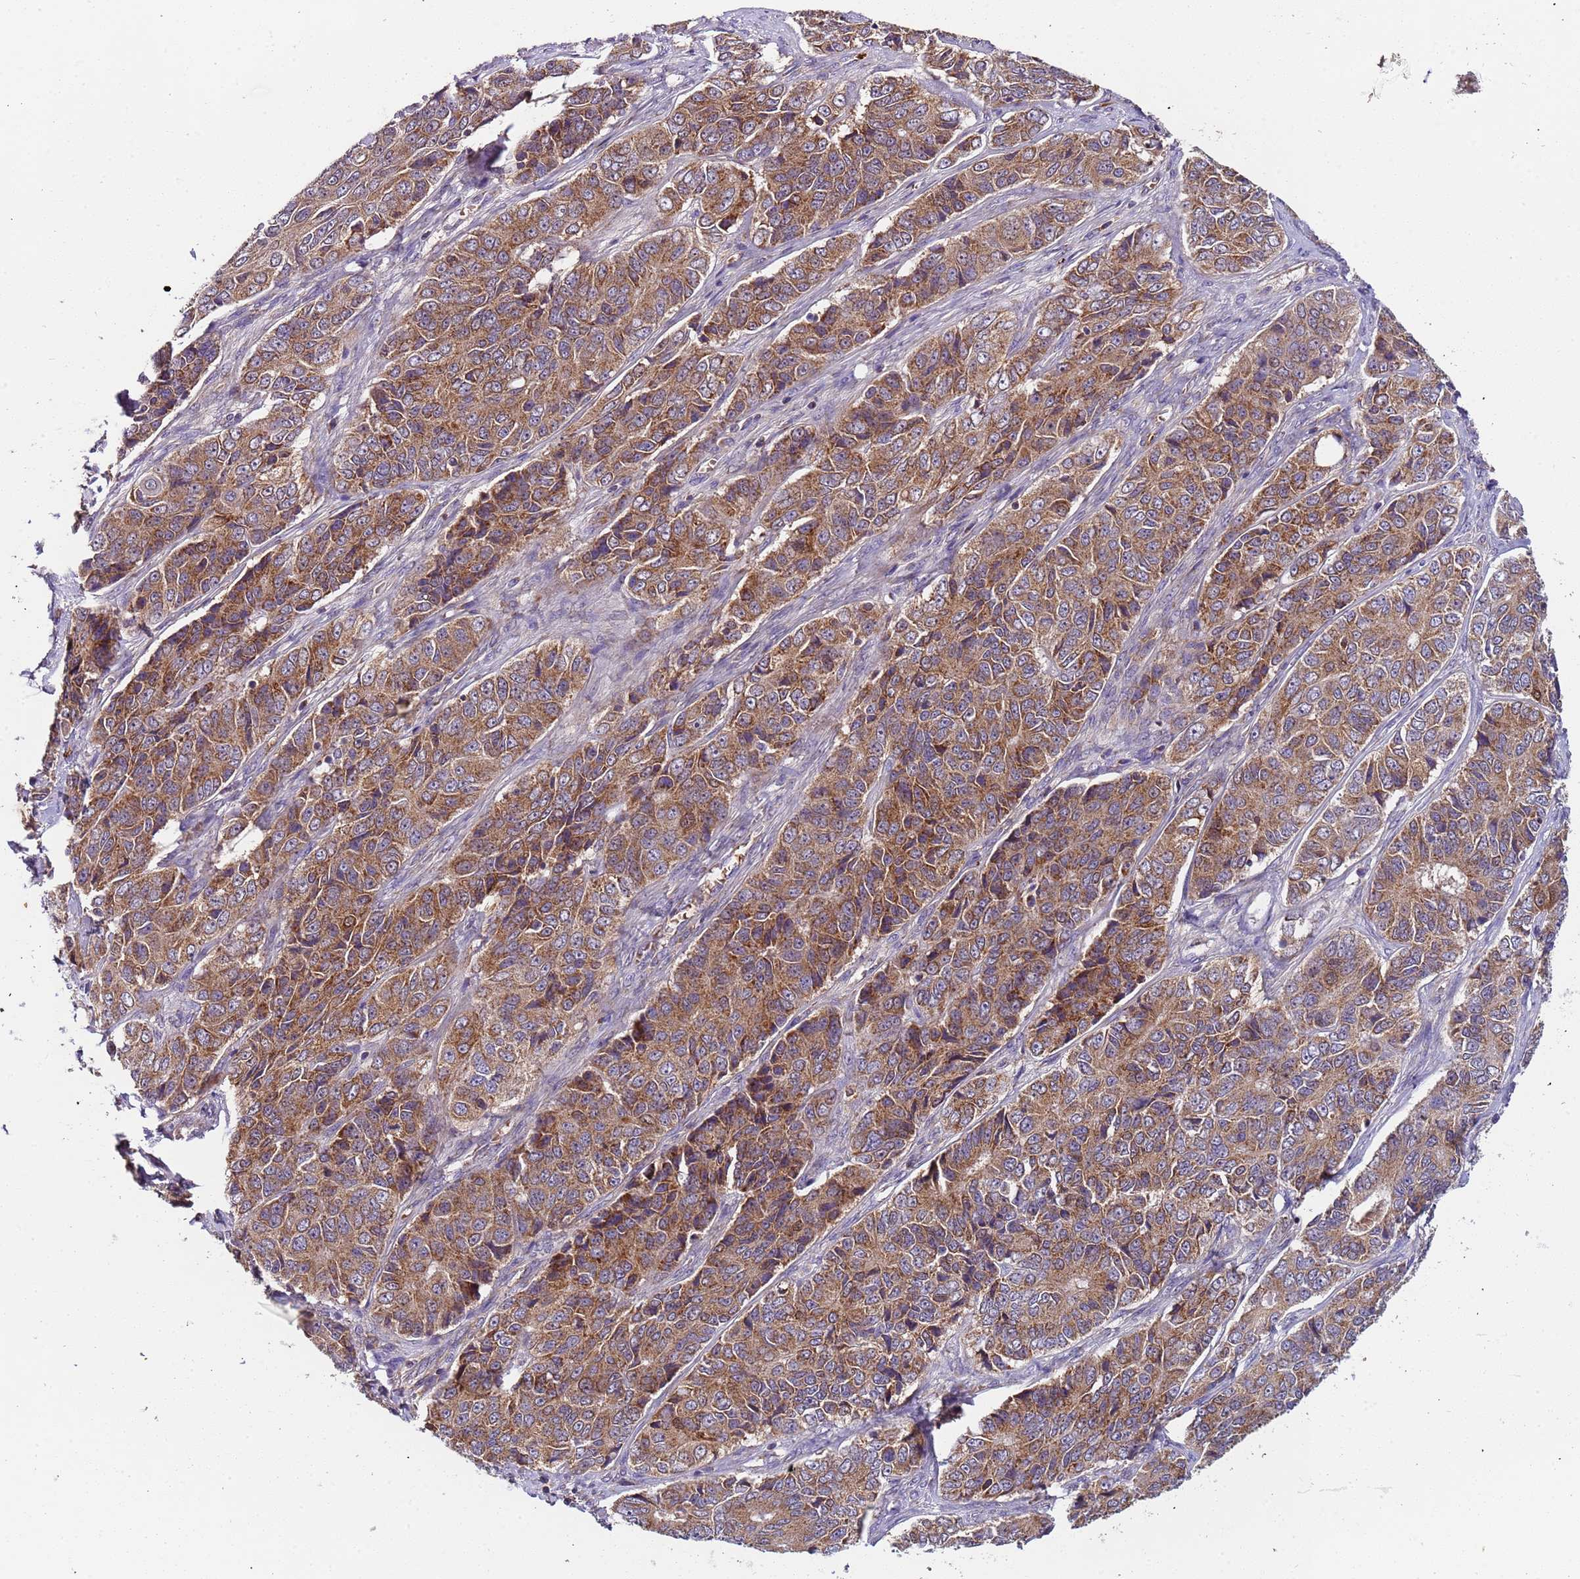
{"staining": {"intensity": "moderate", "quantity": ">75%", "location": "cytoplasmic/membranous"}, "tissue": "ovarian cancer", "cell_type": "Tumor cells", "image_type": "cancer", "snomed": [{"axis": "morphology", "description": "Carcinoma, endometroid"}, {"axis": "topography", "description": "Ovary"}], "caption": "DAB (3,3'-diaminobenzidine) immunohistochemical staining of ovarian endometroid carcinoma shows moderate cytoplasmic/membranous protein expression in approximately >75% of tumor cells.", "gene": "TMEM126A", "patient": {"sex": "female", "age": 51}}